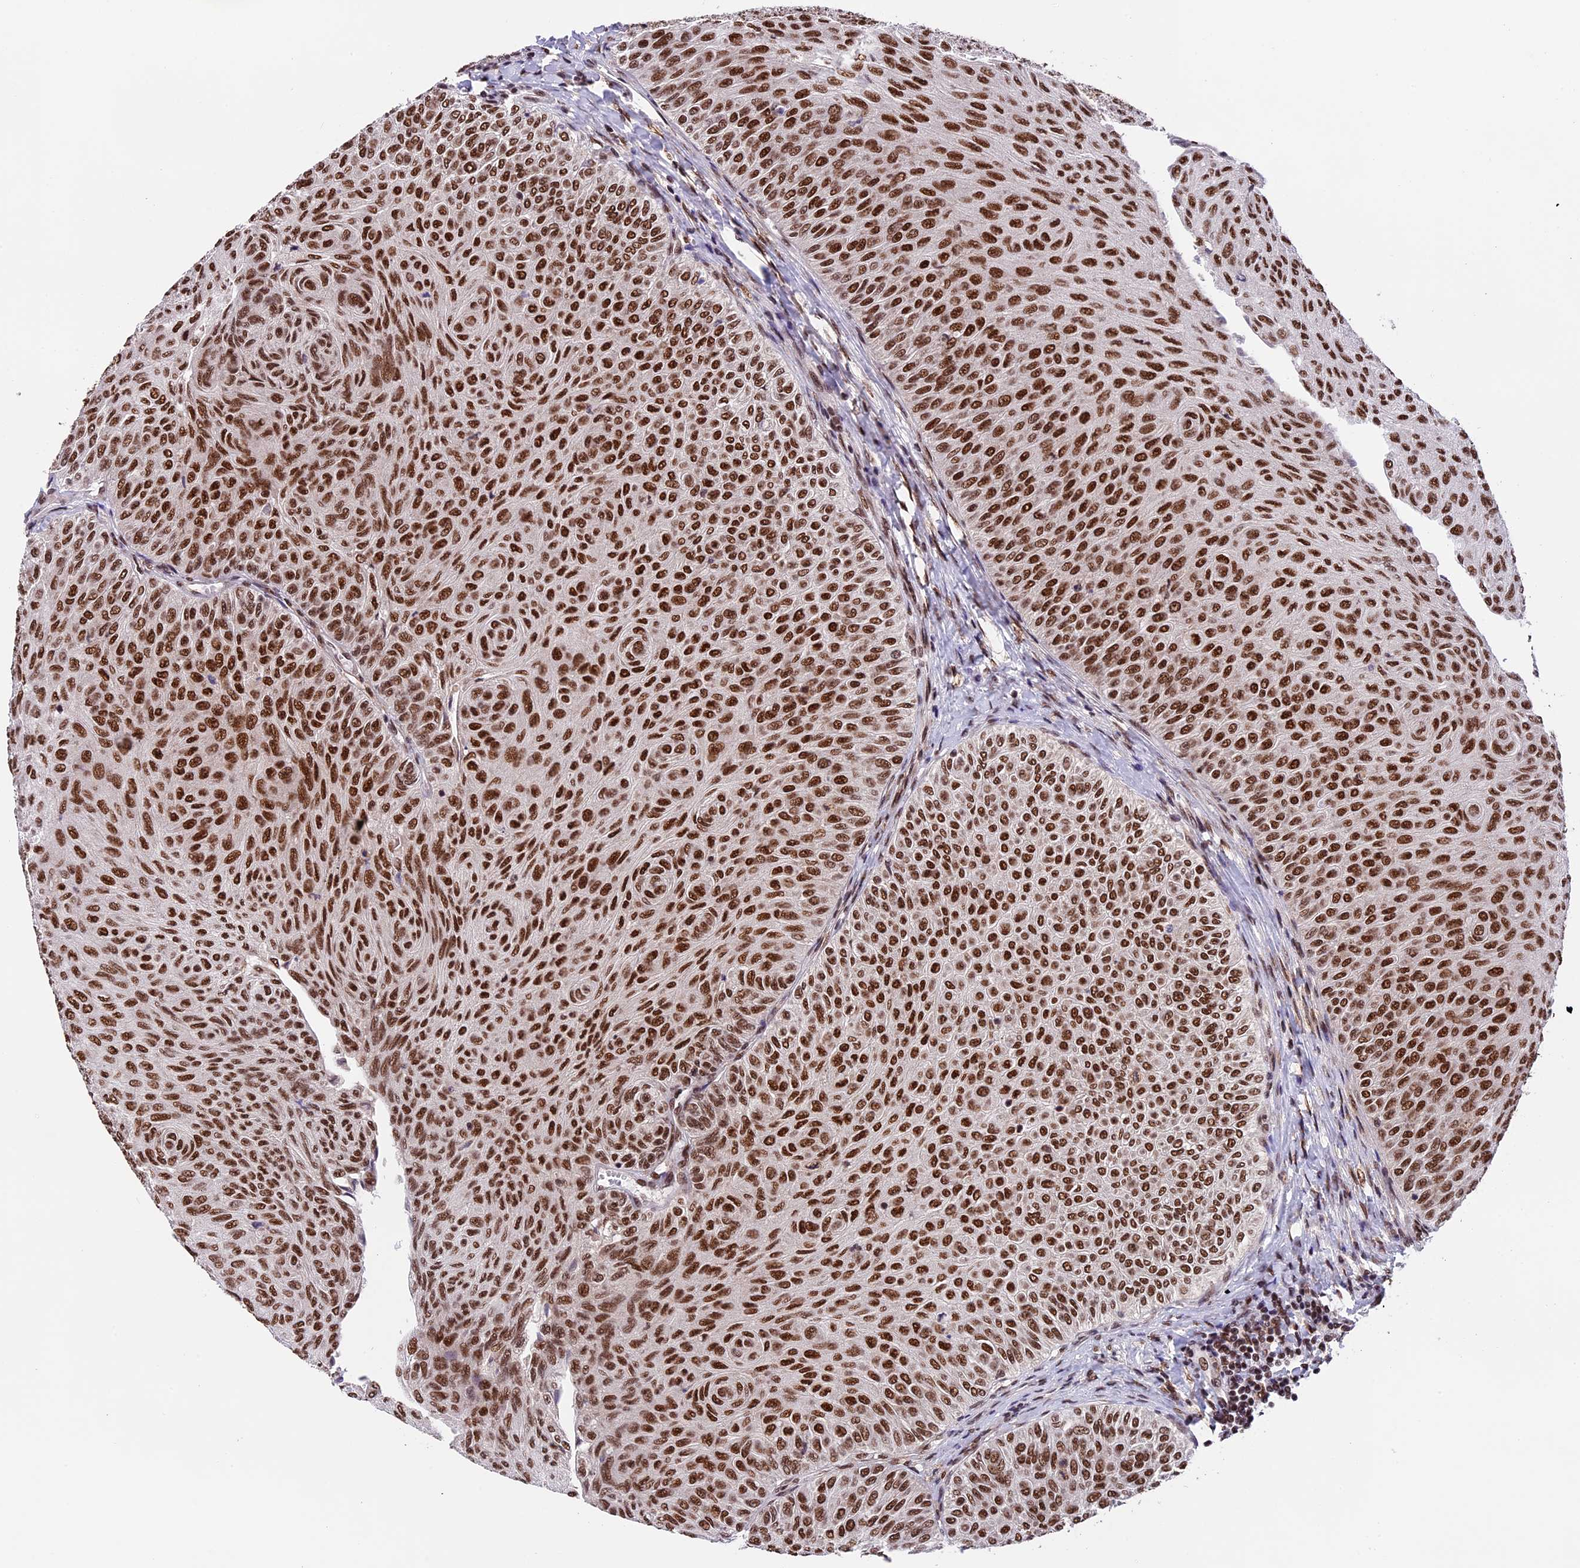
{"staining": {"intensity": "strong", "quantity": ">75%", "location": "nuclear"}, "tissue": "urothelial cancer", "cell_type": "Tumor cells", "image_type": "cancer", "snomed": [{"axis": "morphology", "description": "Urothelial carcinoma, Low grade"}, {"axis": "topography", "description": "Urinary bladder"}], "caption": "DAB immunohistochemical staining of urothelial cancer reveals strong nuclear protein staining in about >75% of tumor cells.", "gene": "RAMAC", "patient": {"sex": "male", "age": 78}}